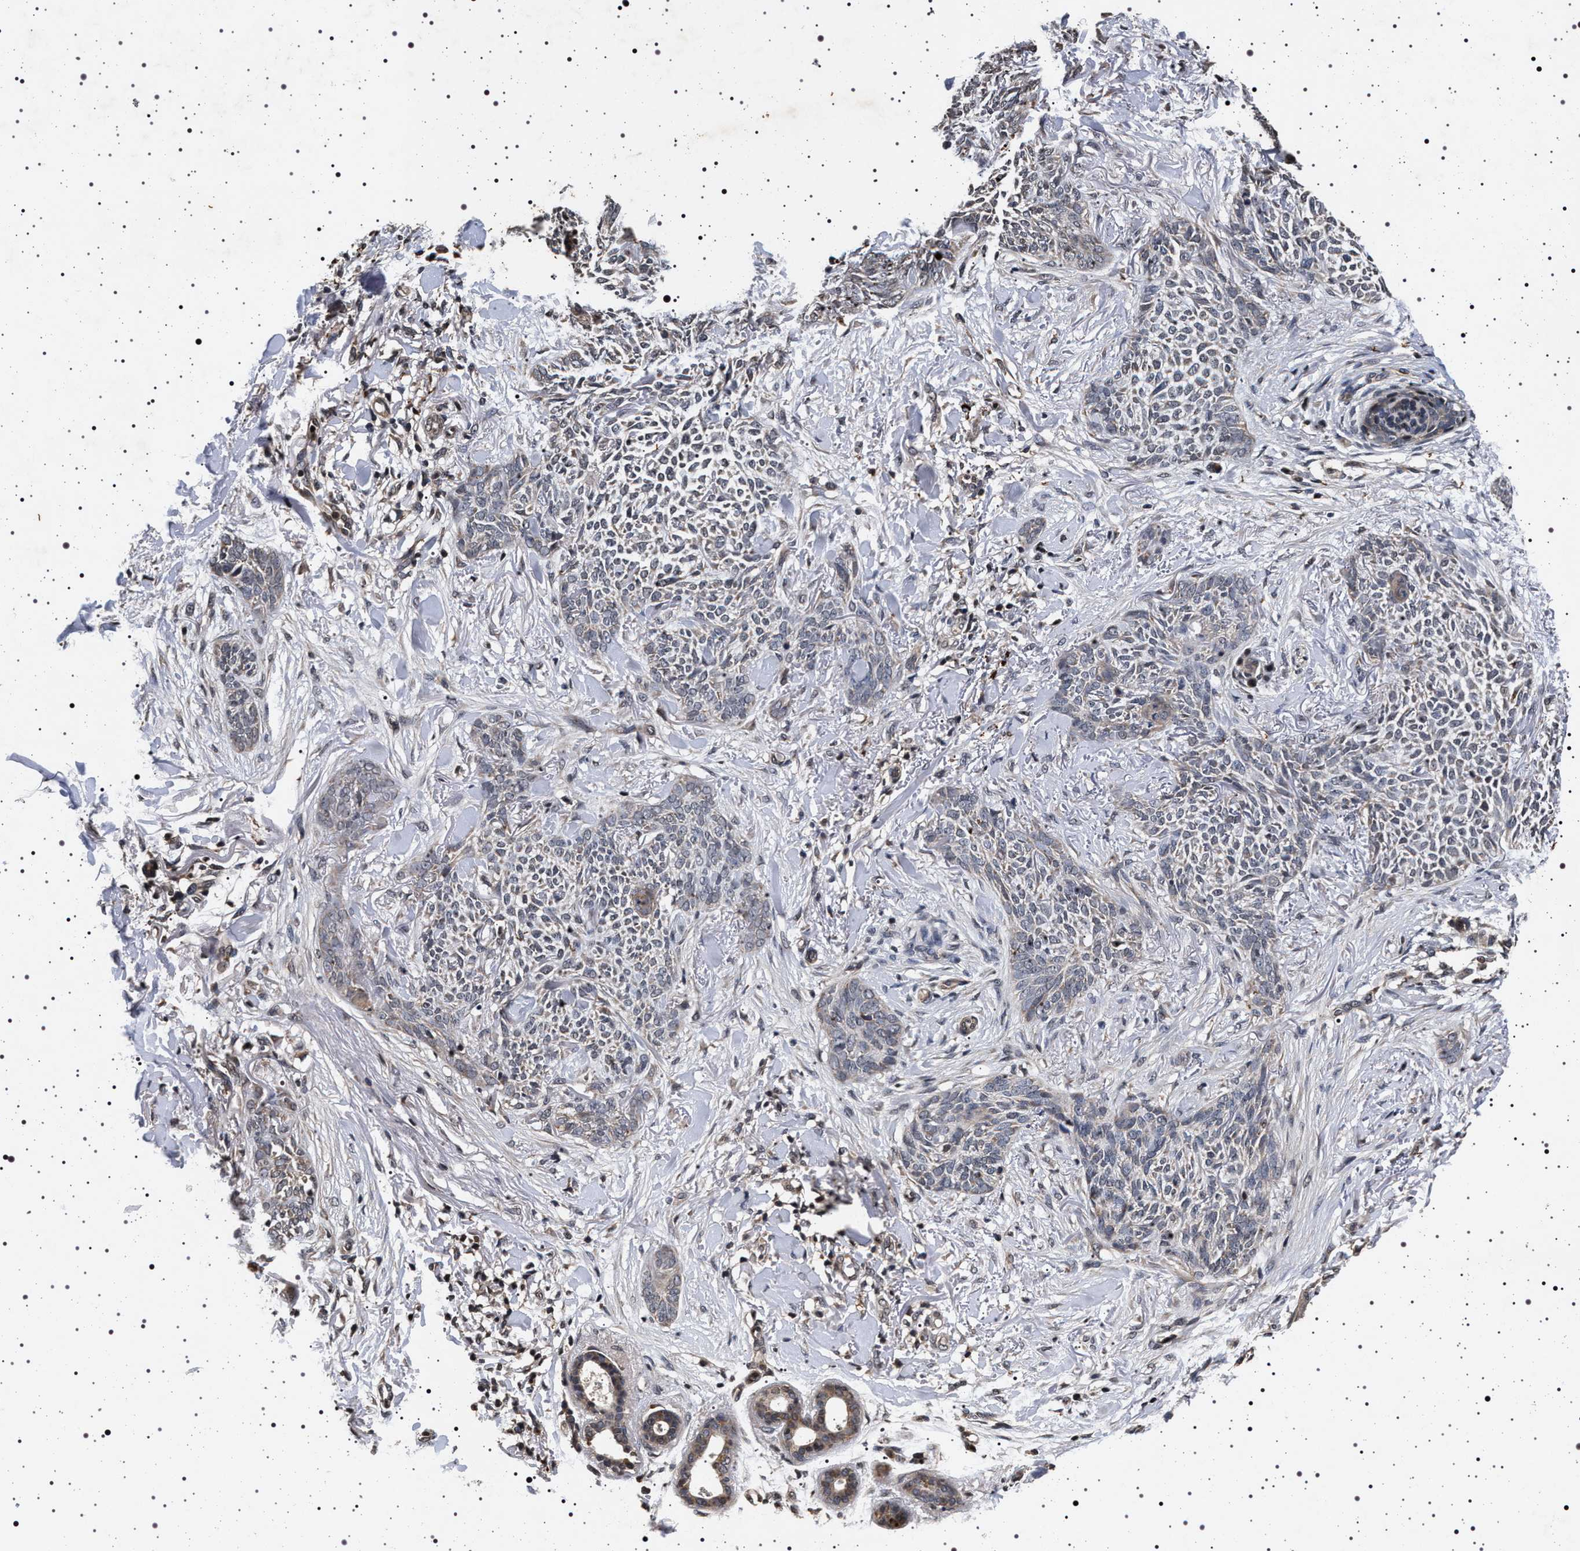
{"staining": {"intensity": "negative", "quantity": "none", "location": "none"}, "tissue": "skin cancer", "cell_type": "Tumor cells", "image_type": "cancer", "snomed": [{"axis": "morphology", "description": "Basal cell carcinoma"}, {"axis": "topography", "description": "Skin"}], "caption": "Immunohistochemistry of human skin cancer exhibits no expression in tumor cells. The staining was performed using DAB to visualize the protein expression in brown, while the nuclei were stained in blue with hematoxylin (Magnification: 20x).", "gene": "CDKN1B", "patient": {"sex": "female", "age": 84}}